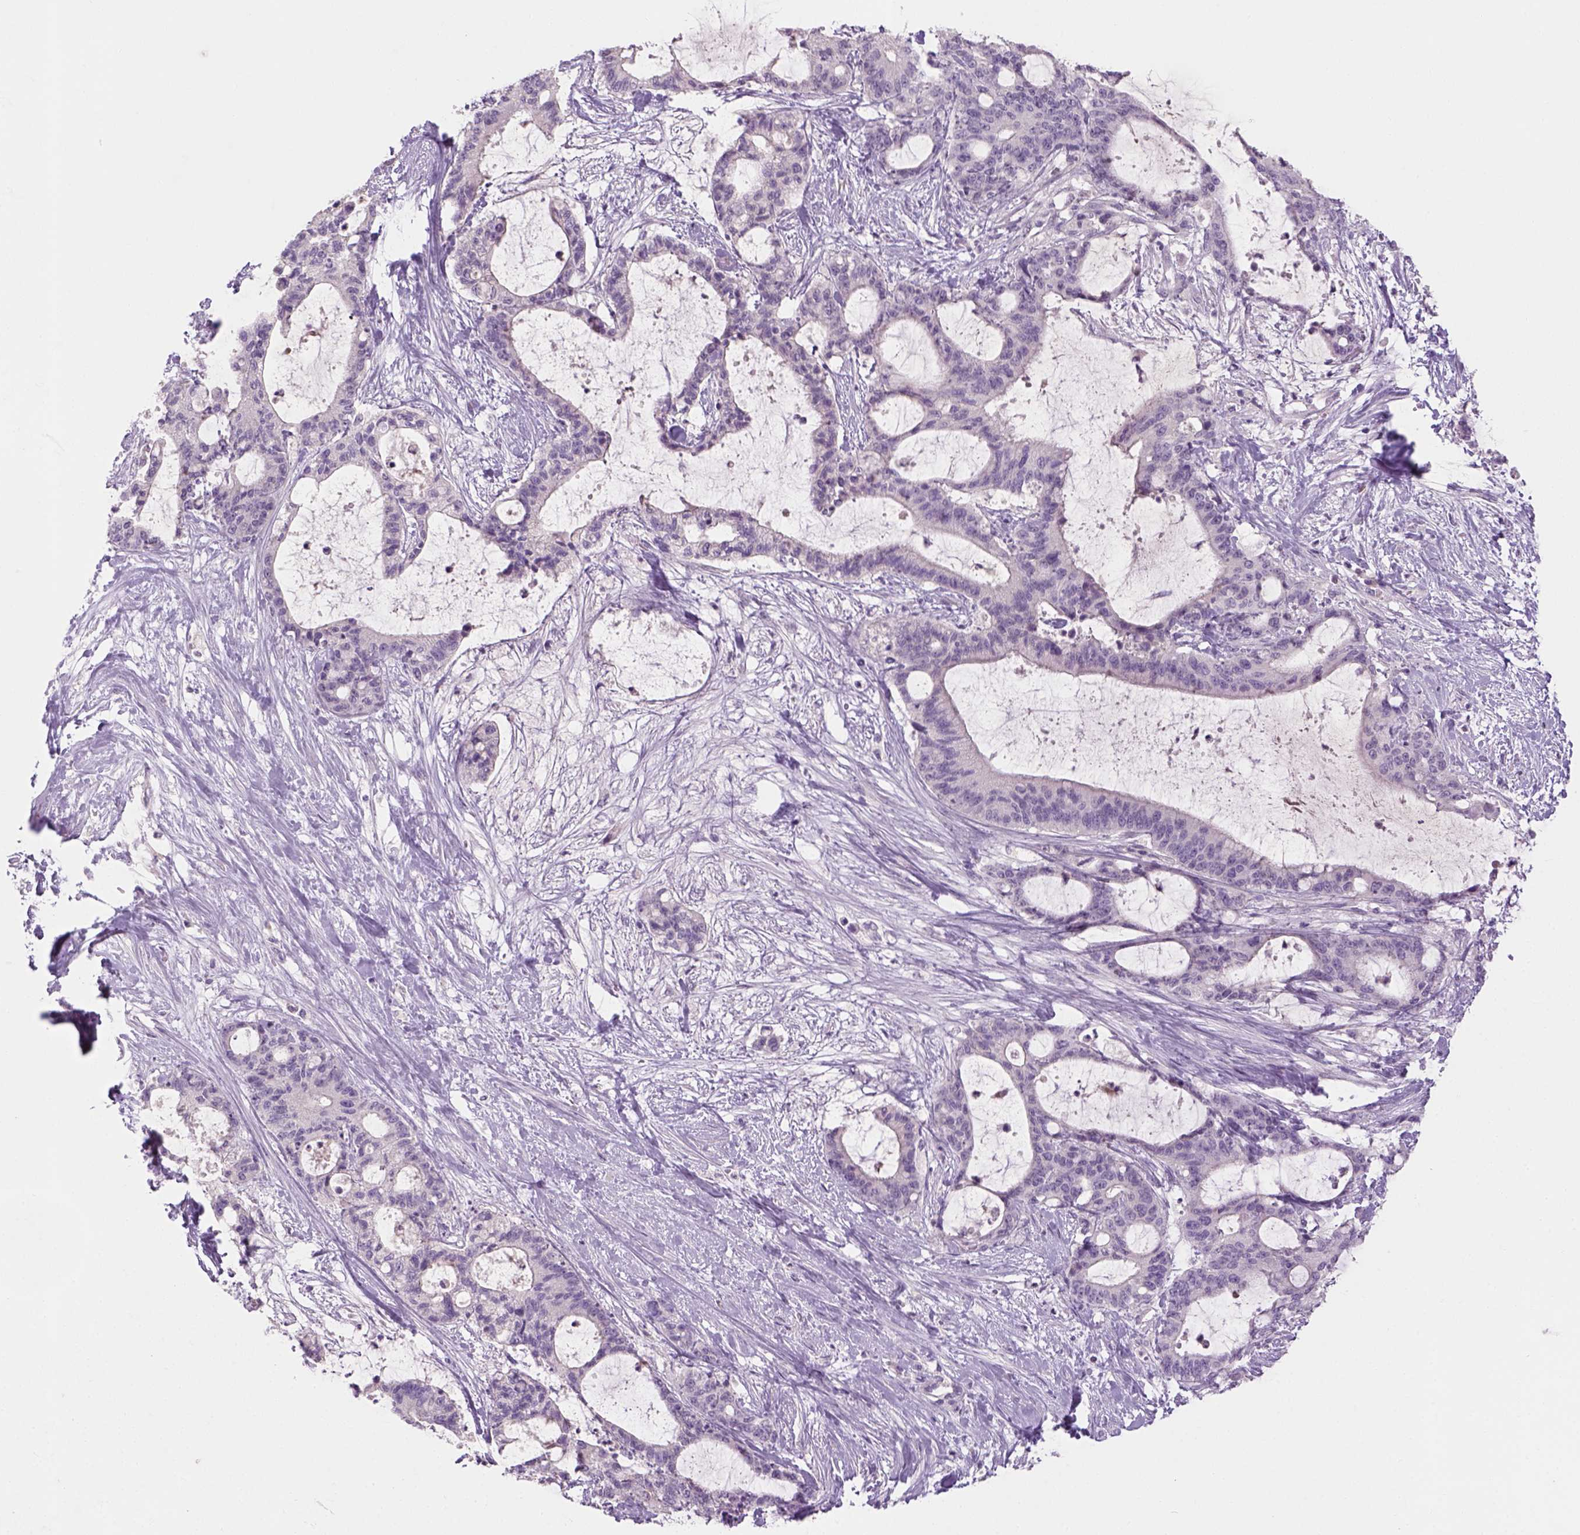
{"staining": {"intensity": "negative", "quantity": "none", "location": "none"}, "tissue": "liver cancer", "cell_type": "Tumor cells", "image_type": "cancer", "snomed": [{"axis": "morphology", "description": "Cholangiocarcinoma"}, {"axis": "topography", "description": "Liver"}], "caption": "Immunohistochemical staining of liver cancer (cholangiocarcinoma) shows no significant positivity in tumor cells.", "gene": "GFI1B", "patient": {"sex": "female", "age": 73}}